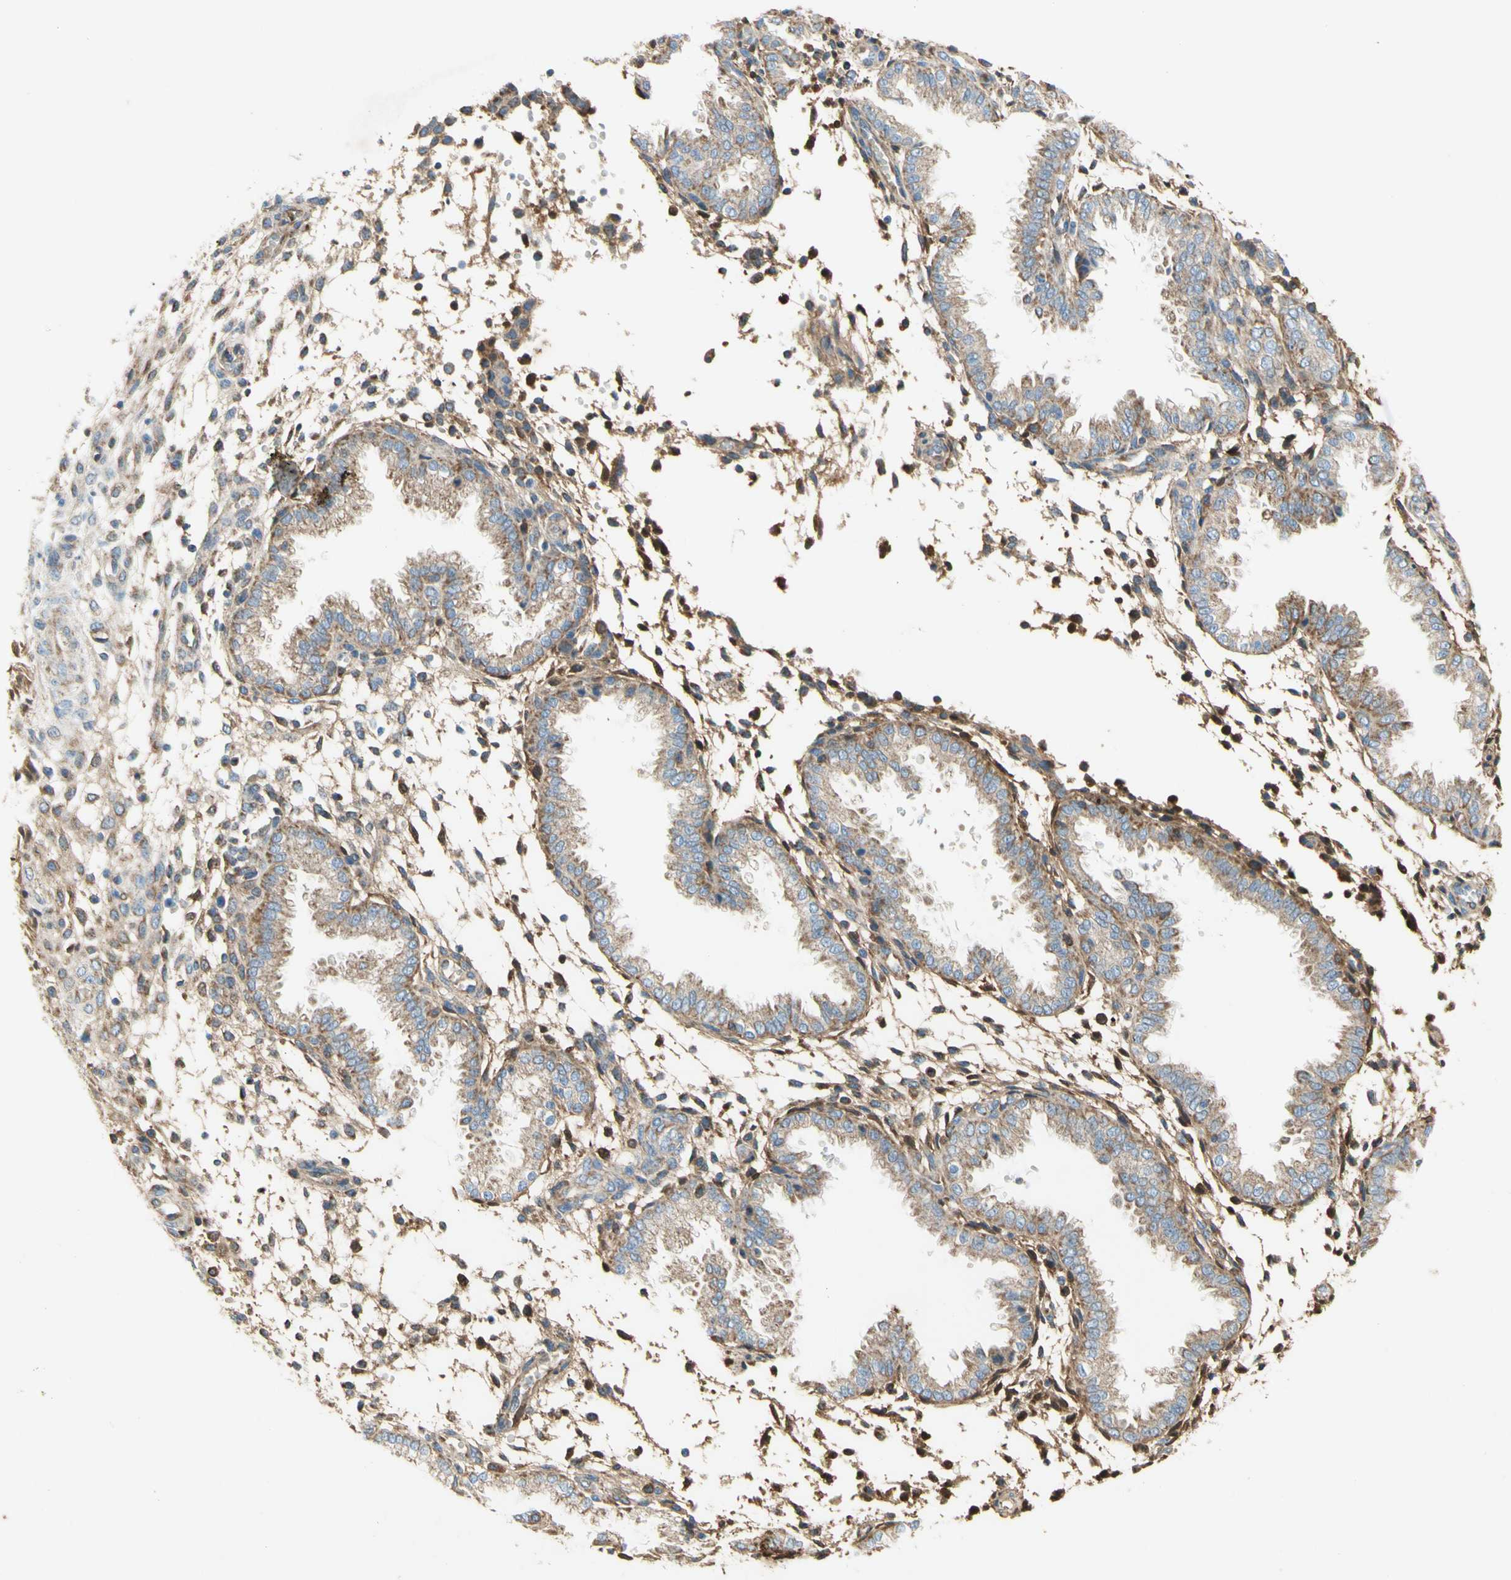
{"staining": {"intensity": "moderate", "quantity": "25%-75%", "location": "cytoplasmic/membranous"}, "tissue": "endometrium", "cell_type": "Cells in endometrial stroma", "image_type": "normal", "snomed": [{"axis": "morphology", "description": "Normal tissue, NOS"}, {"axis": "topography", "description": "Endometrium"}], "caption": "Protein analysis of unremarkable endometrium shows moderate cytoplasmic/membranous positivity in about 25%-75% of cells in endometrial stroma.", "gene": "SDHB", "patient": {"sex": "female", "age": 33}}